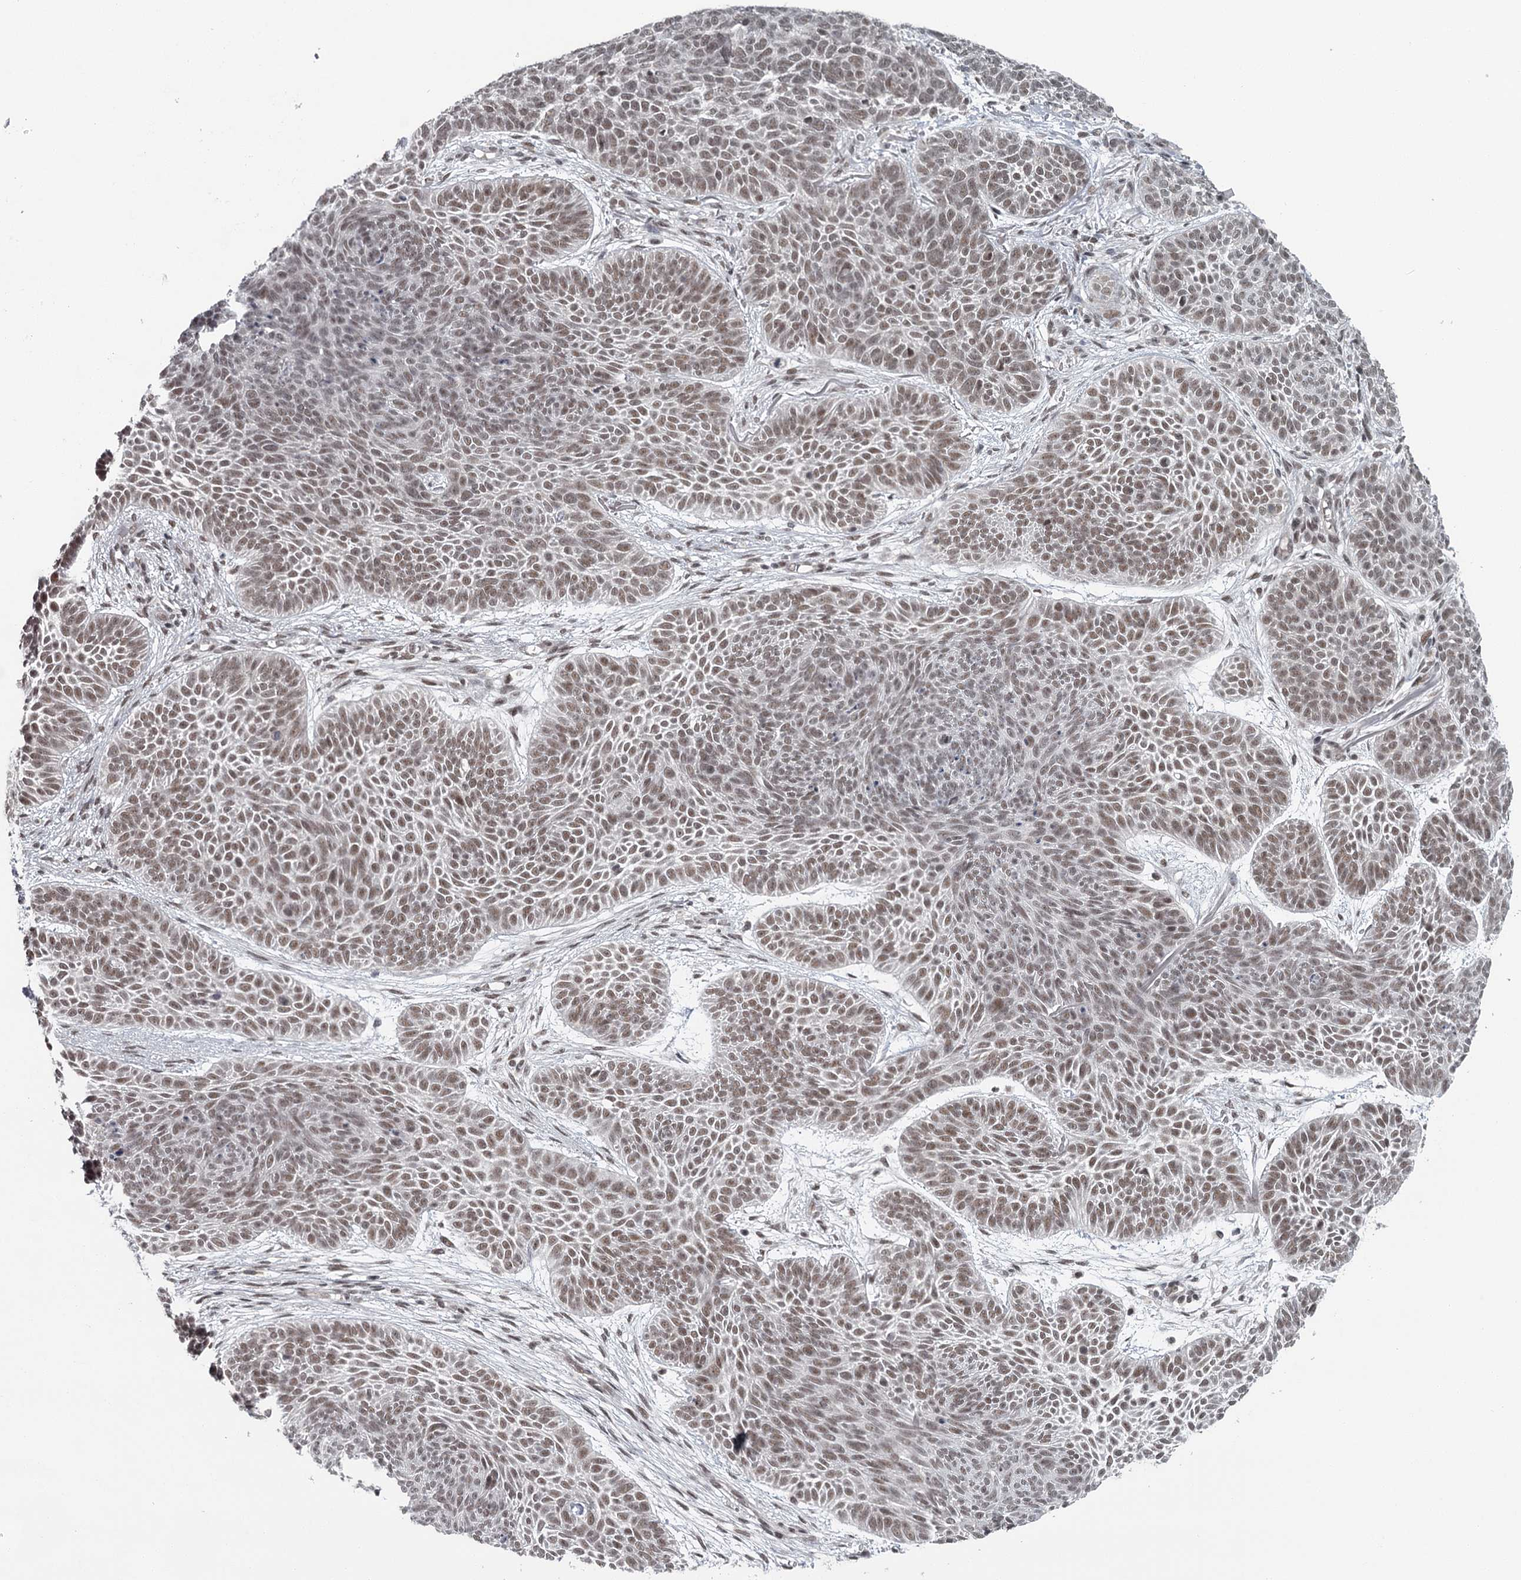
{"staining": {"intensity": "moderate", "quantity": ">75%", "location": "nuclear"}, "tissue": "skin cancer", "cell_type": "Tumor cells", "image_type": "cancer", "snomed": [{"axis": "morphology", "description": "Basal cell carcinoma"}, {"axis": "topography", "description": "Skin"}], "caption": "Protein staining reveals moderate nuclear positivity in approximately >75% of tumor cells in skin cancer (basal cell carcinoma).", "gene": "FAM13C", "patient": {"sex": "male", "age": 85}}